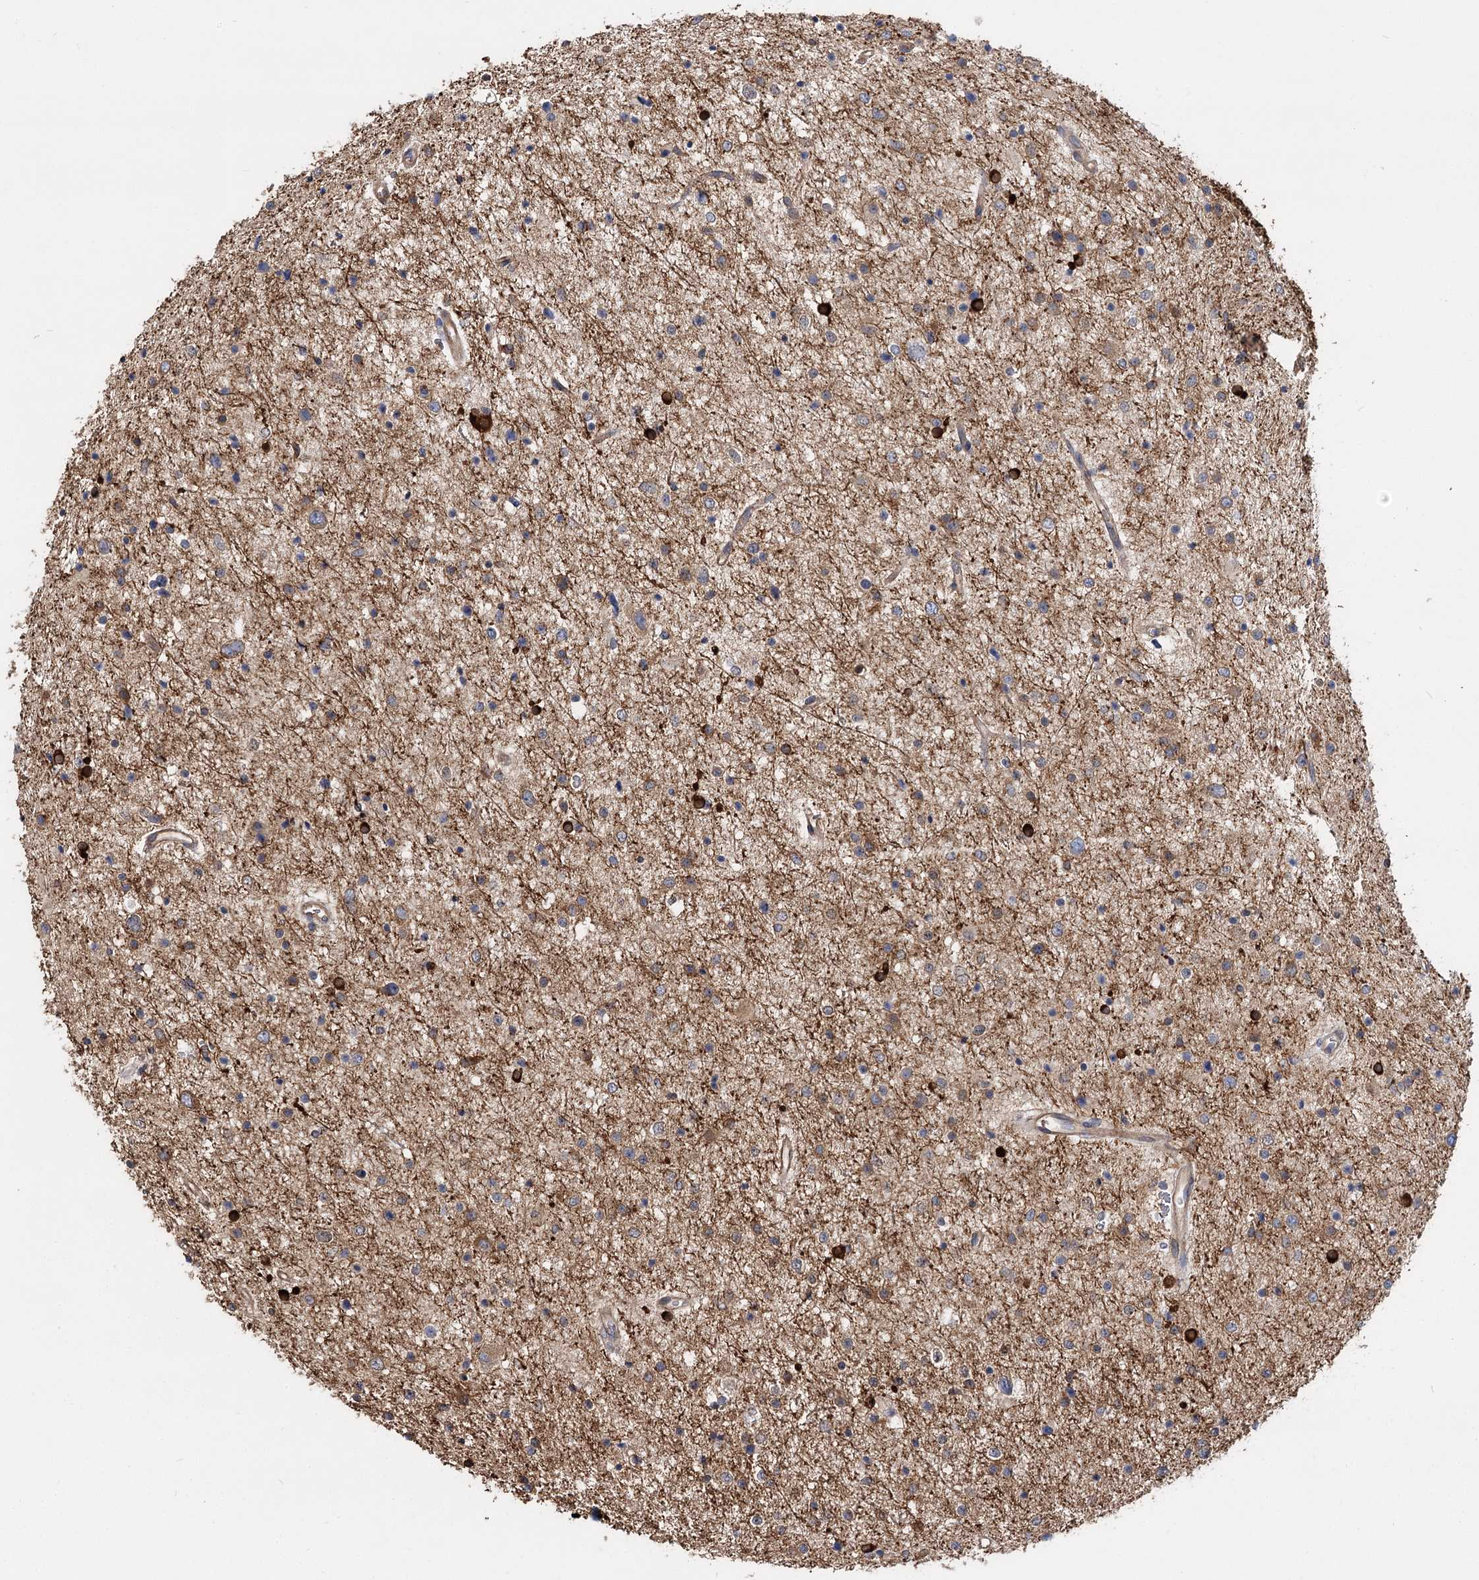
{"staining": {"intensity": "weak", "quantity": ">75%", "location": "cytoplasmic/membranous"}, "tissue": "glioma", "cell_type": "Tumor cells", "image_type": "cancer", "snomed": [{"axis": "morphology", "description": "Glioma, malignant, Low grade"}, {"axis": "topography", "description": "Brain"}], "caption": "Tumor cells demonstrate low levels of weak cytoplasmic/membranous positivity in about >75% of cells in malignant glioma (low-grade). Nuclei are stained in blue.", "gene": "GUSB", "patient": {"sex": "female", "age": 37}}